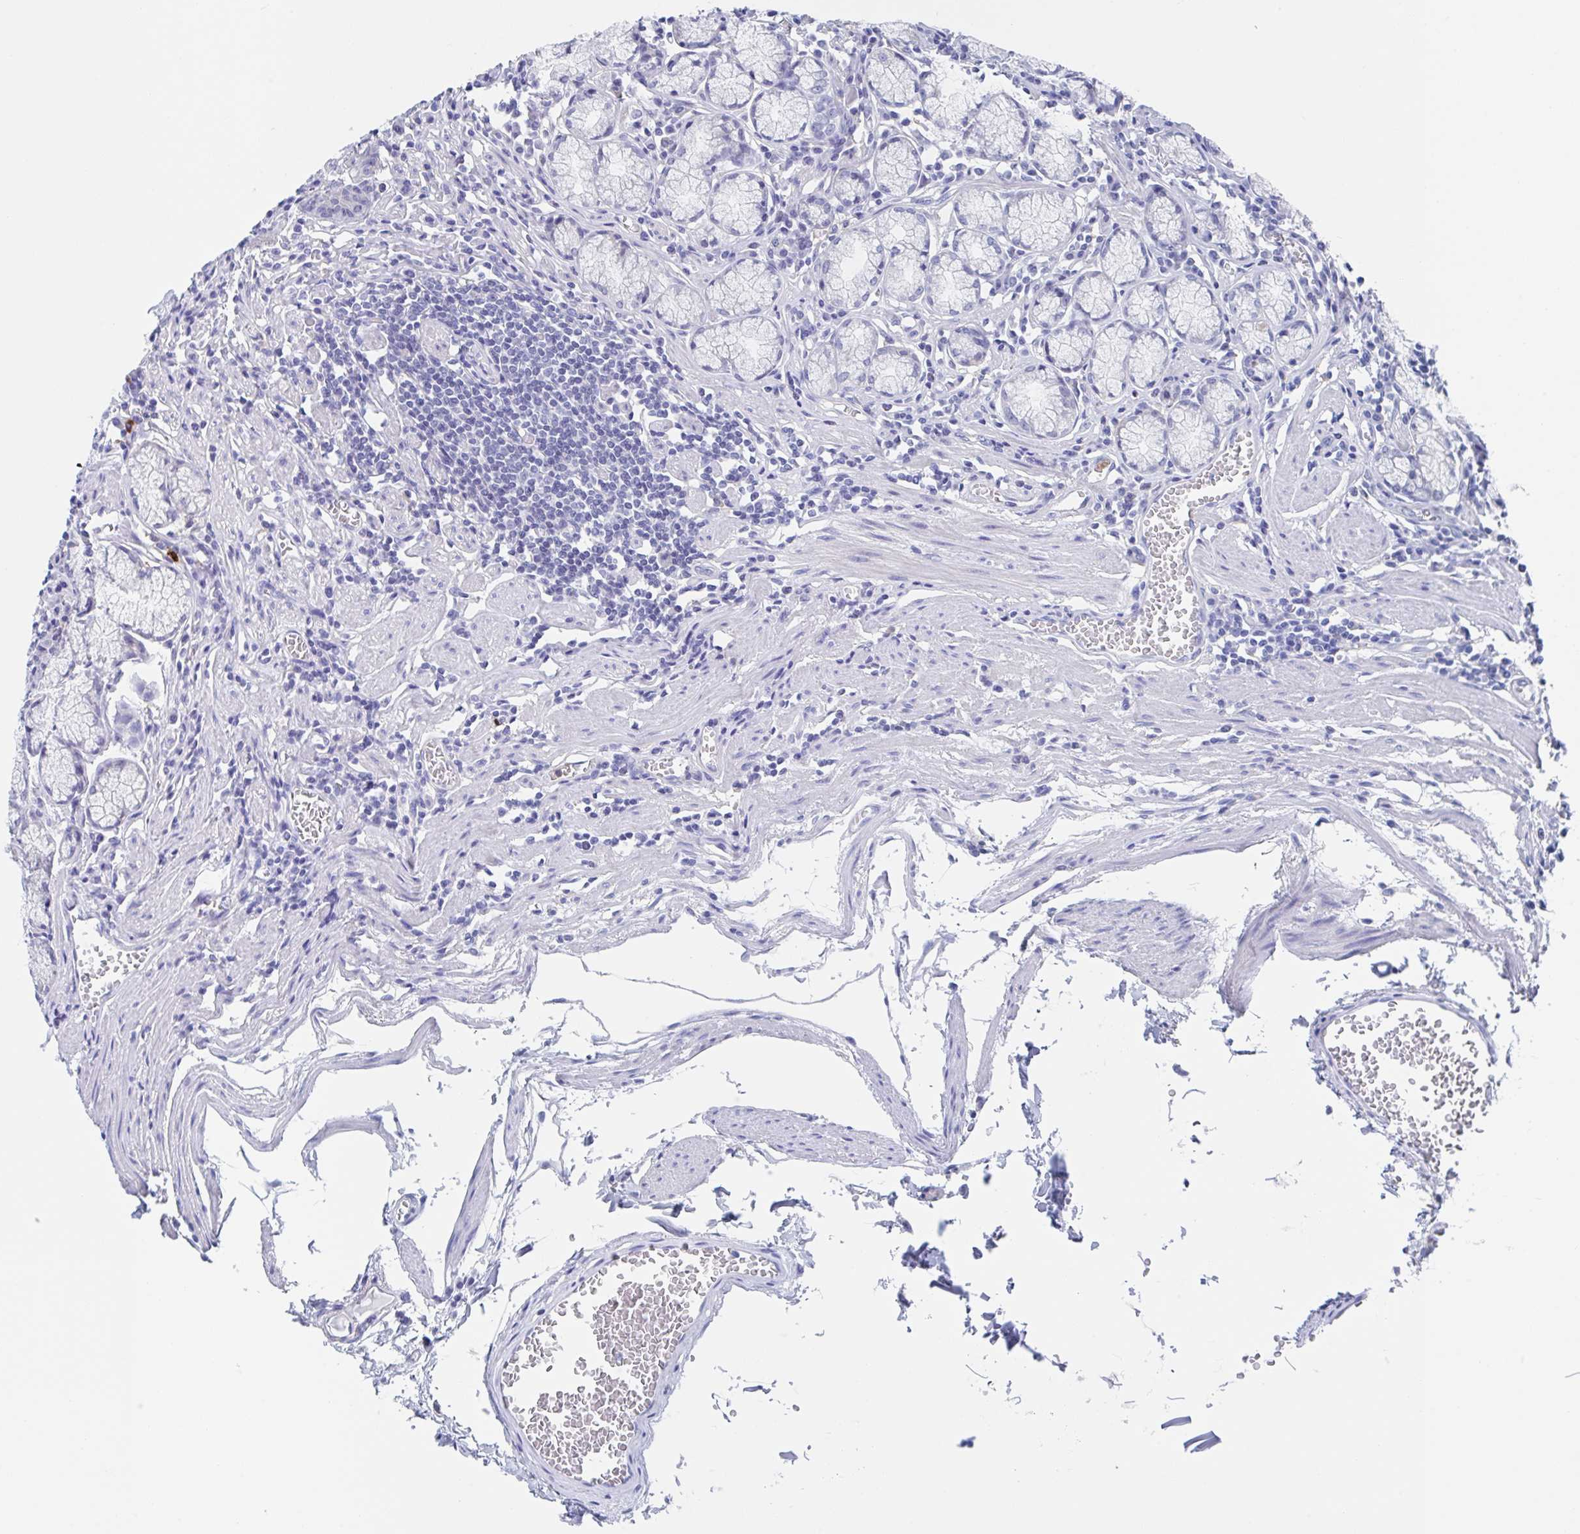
{"staining": {"intensity": "weak", "quantity": "<25%", "location": "cytoplasmic/membranous"}, "tissue": "stomach", "cell_type": "Glandular cells", "image_type": "normal", "snomed": [{"axis": "morphology", "description": "Normal tissue, NOS"}, {"axis": "topography", "description": "Stomach"}], "caption": "DAB (3,3'-diaminobenzidine) immunohistochemical staining of unremarkable stomach reveals no significant expression in glandular cells. (DAB (3,3'-diaminobenzidine) immunohistochemistry, high magnification).", "gene": "FCGR3A", "patient": {"sex": "male", "age": 55}}